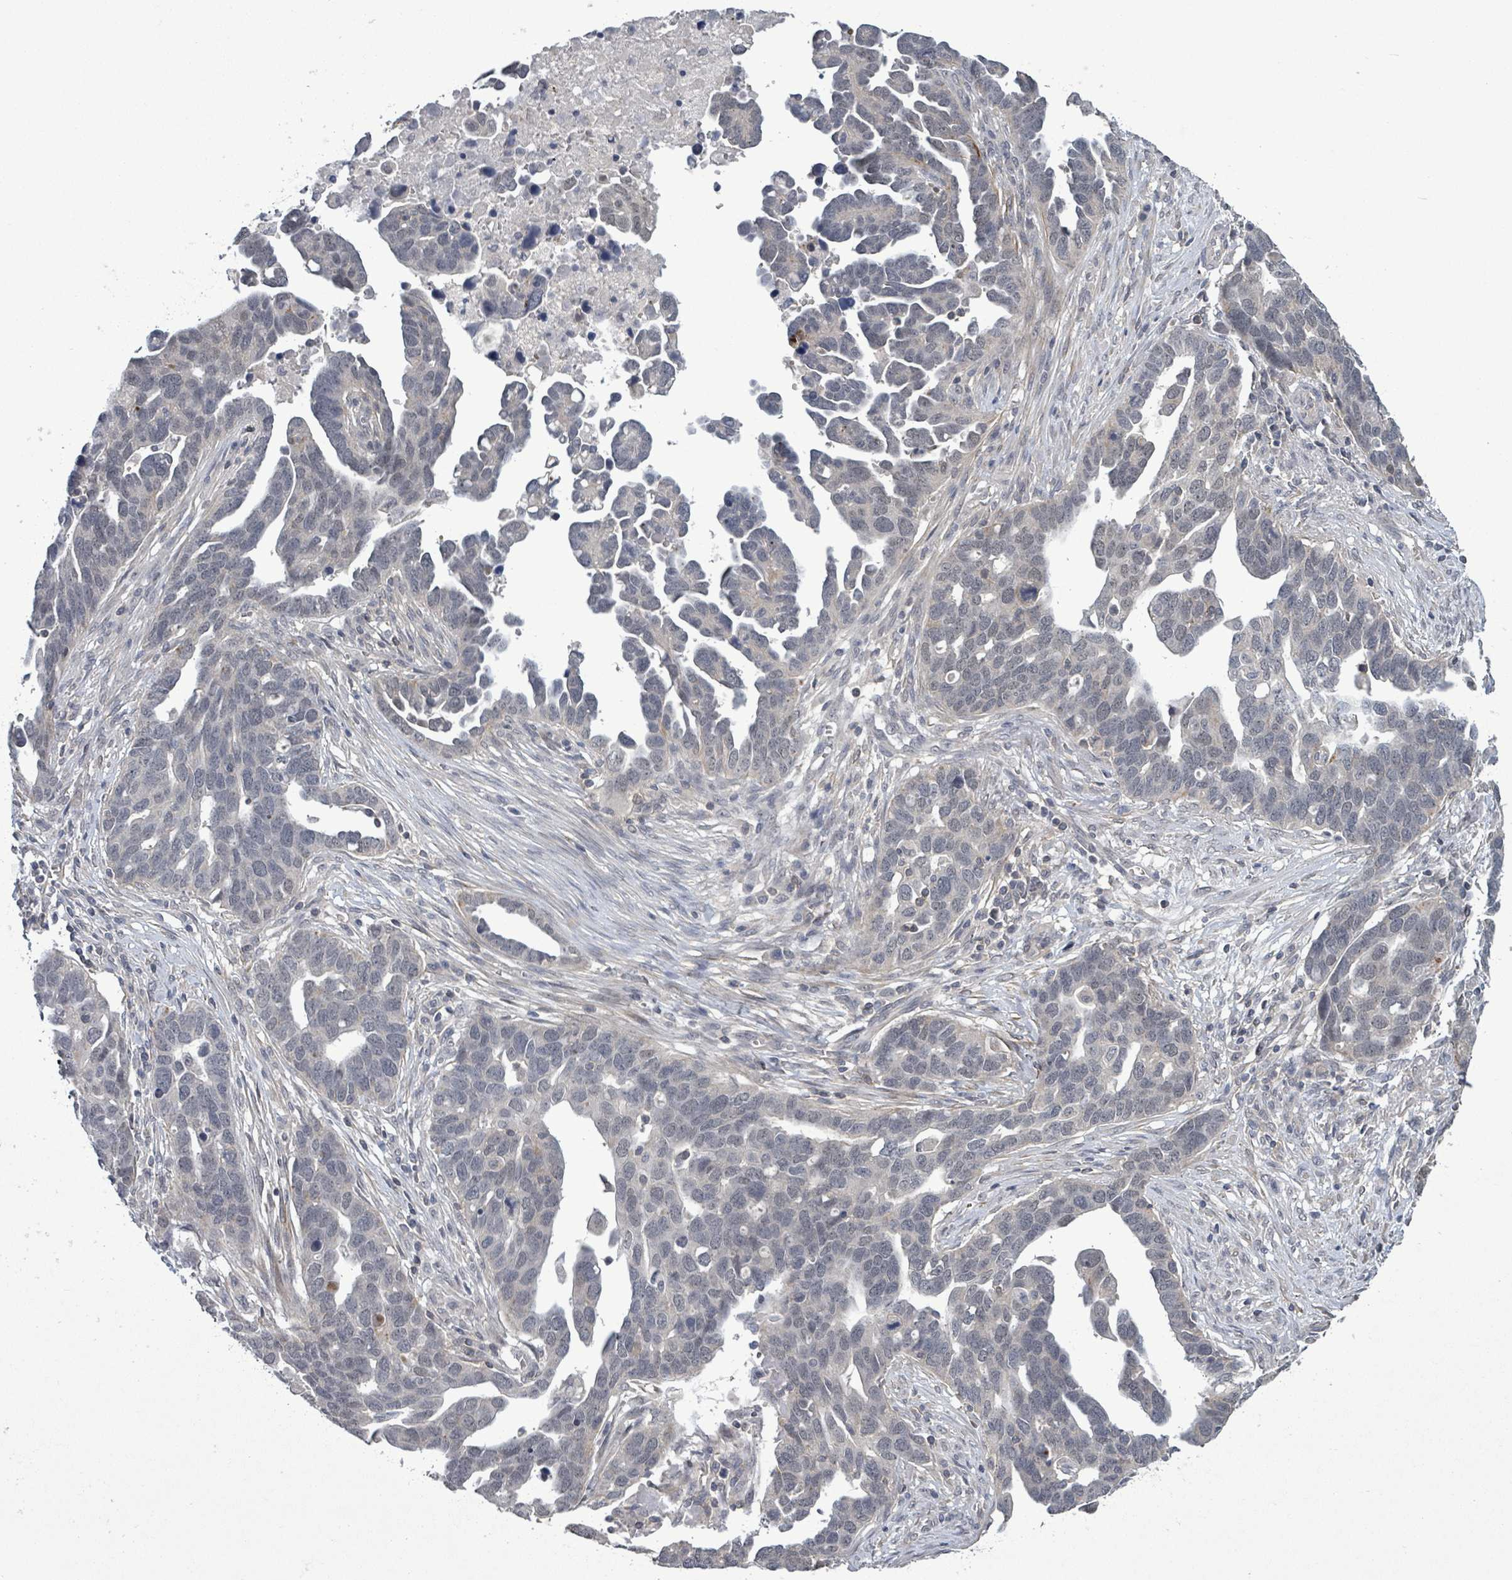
{"staining": {"intensity": "negative", "quantity": "none", "location": "none"}, "tissue": "ovarian cancer", "cell_type": "Tumor cells", "image_type": "cancer", "snomed": [{"axis": "morphology", "description": "Cystadenocarcinoma, serous, NOS"}, {"axis": "topography", "description": "Ovary"}], "caption": "This is an immunohistochemistry (IHC) micrograph of serous cystadenocarcinoma (ovarian). There is no staining in tumor cells.", "gene": "AMMECR1", "patient": {"sex": "female", "age": 54}}